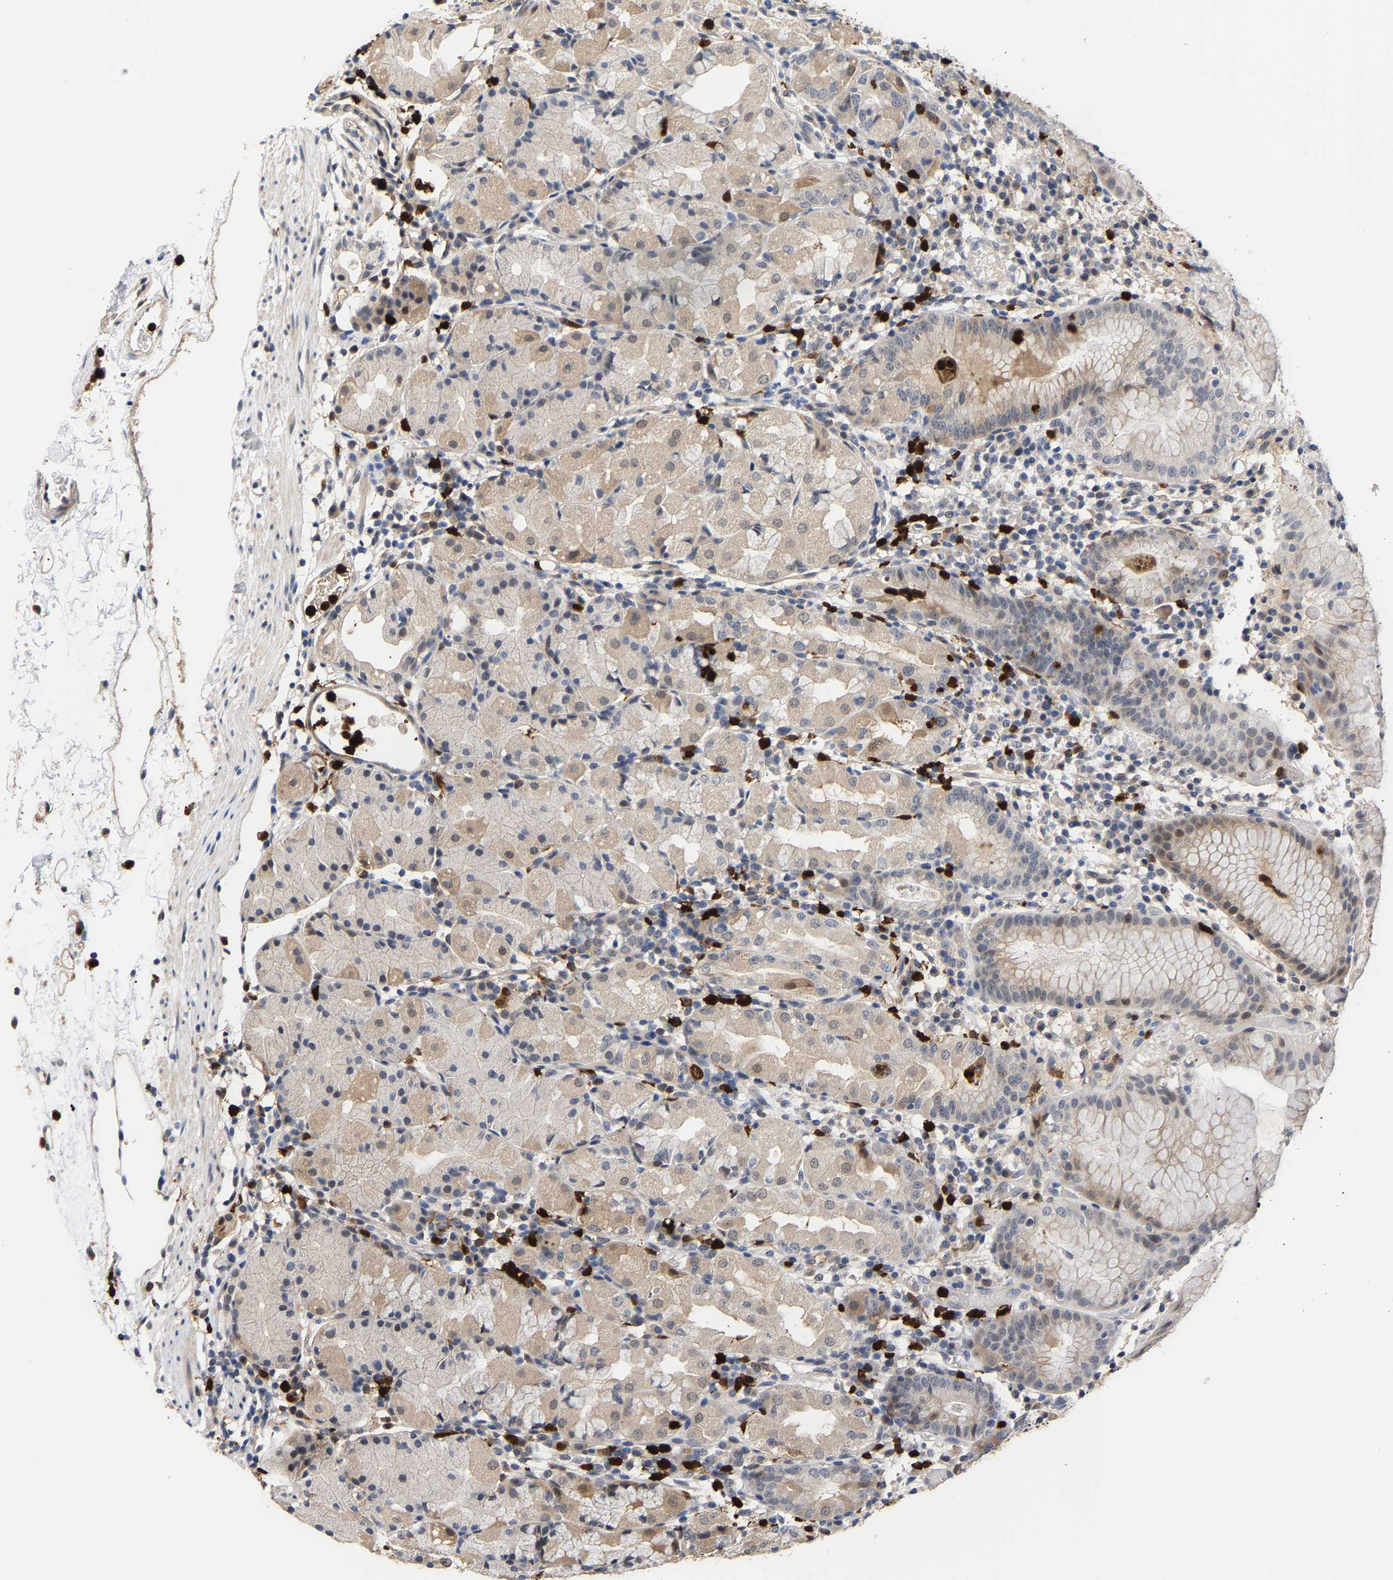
{"staining": {"intensity": "weak", "quantity": "<25%", "location": "cytoplasmic/membranous"}, "tissue": "stomach", "cell_type": "Glandular cells", "image_type": "normal", "snomed": [{"axis": "morphology", "description": "Normal tissue, NOS"}, {"axis": "topography", "description": "Stomach"}, {"axis": "topography", "description": "Stomach, lower"}], "caption": "This photomicrograph is of benign stomach stained with IHC to label a protein in brown with the nuclei are counter-stained blue. There is no expression in glandular cells. (Brightfield microscopy of DAB (3,3'-diaminobenzidine) immunohistochemistry (IHC) at high magnification).", "gene": "TDRD7", "patient": {"sex": "female", "age": 75}}